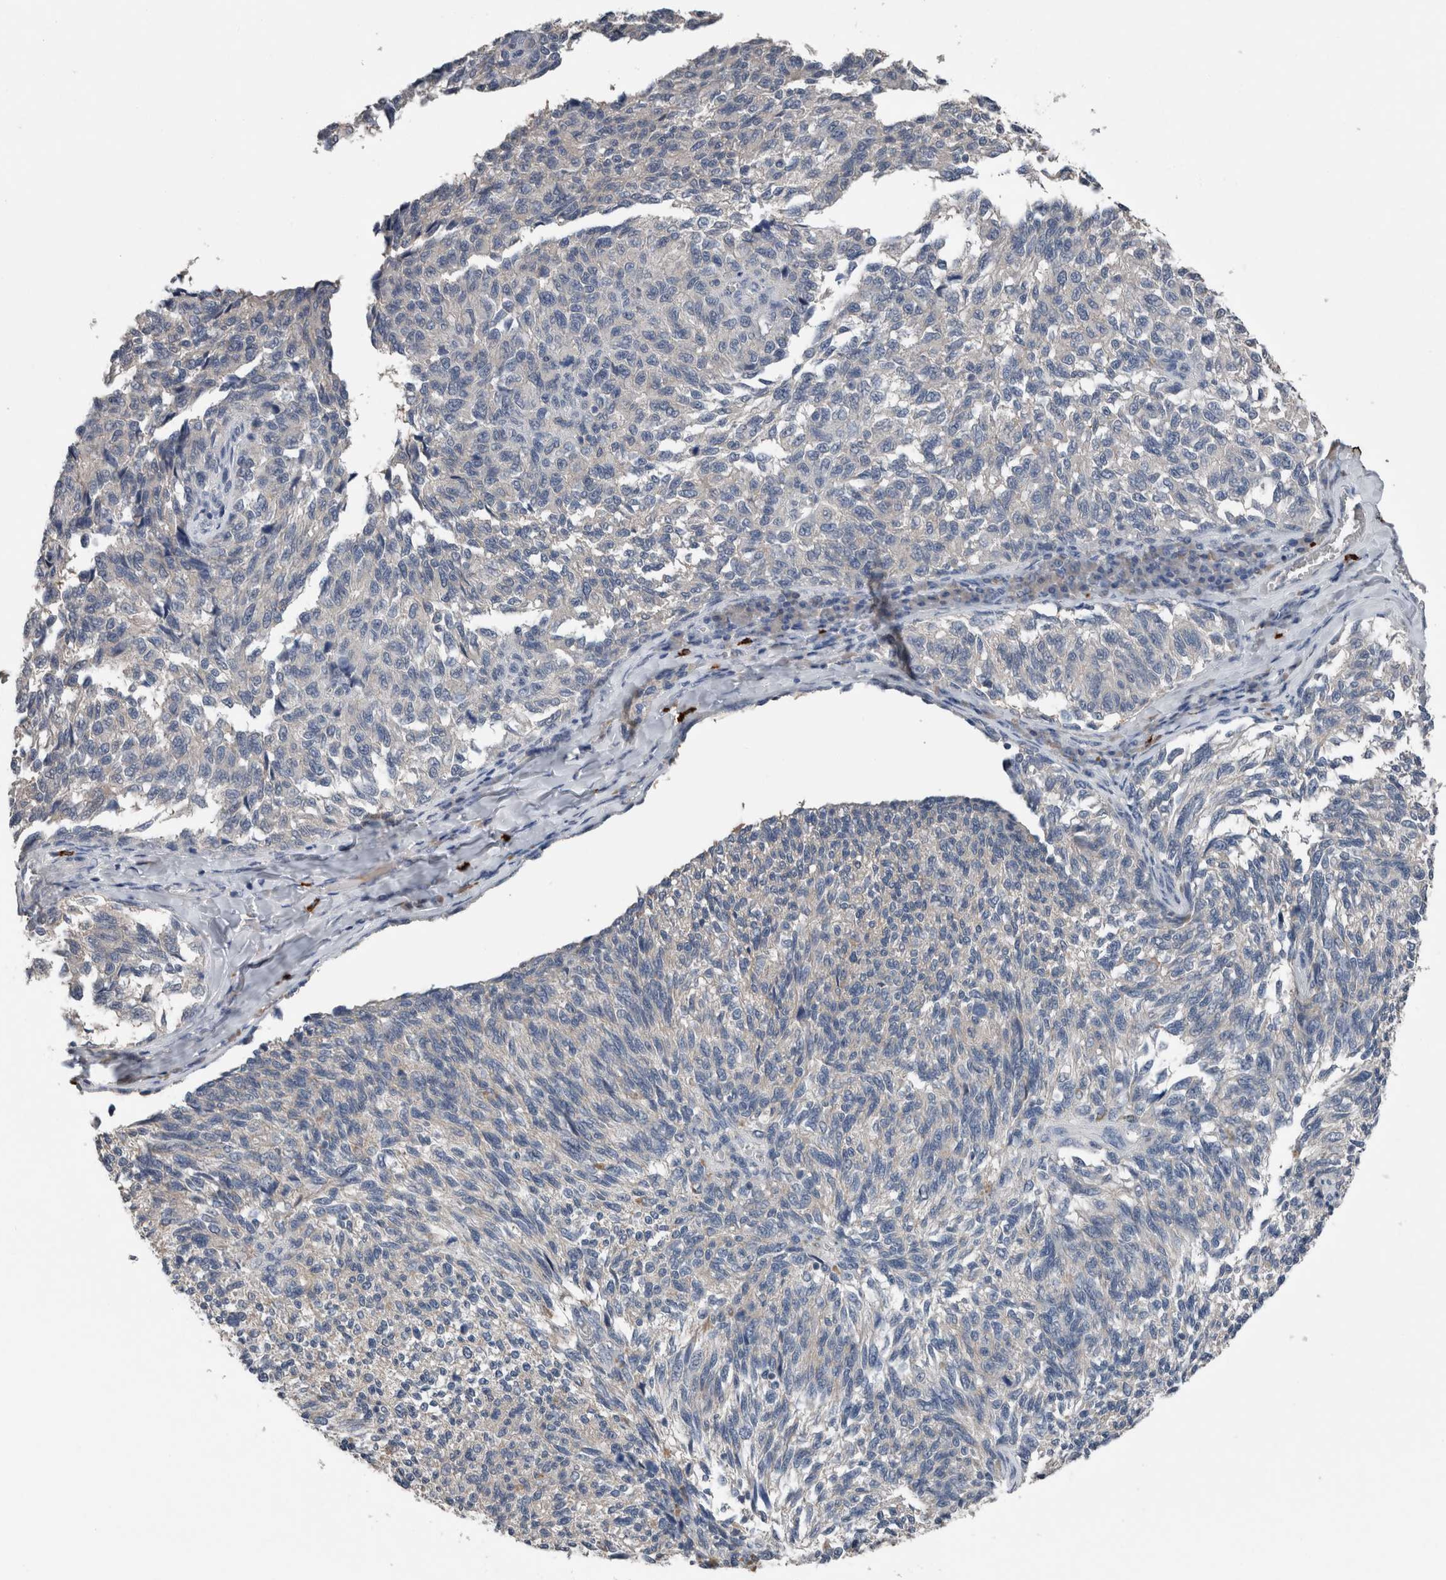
{"staining": {"intensity": "negative", "quantity": "none", "location": "none"}, "tissue": "melanoma", "cell_type": "Tumor cells", "image_type": "cancer", "snomed": [{"axis": "morphology", "description": "Malignant melanoma, NOS"}, {"axis": "topography", "description": "Skin"}], "caption": "A micrograph of melanoma stained for a protein reveals no brown staining in tumor cells.", "gene": "CRNN", "patient": {"sex": "female", "age": 73}}